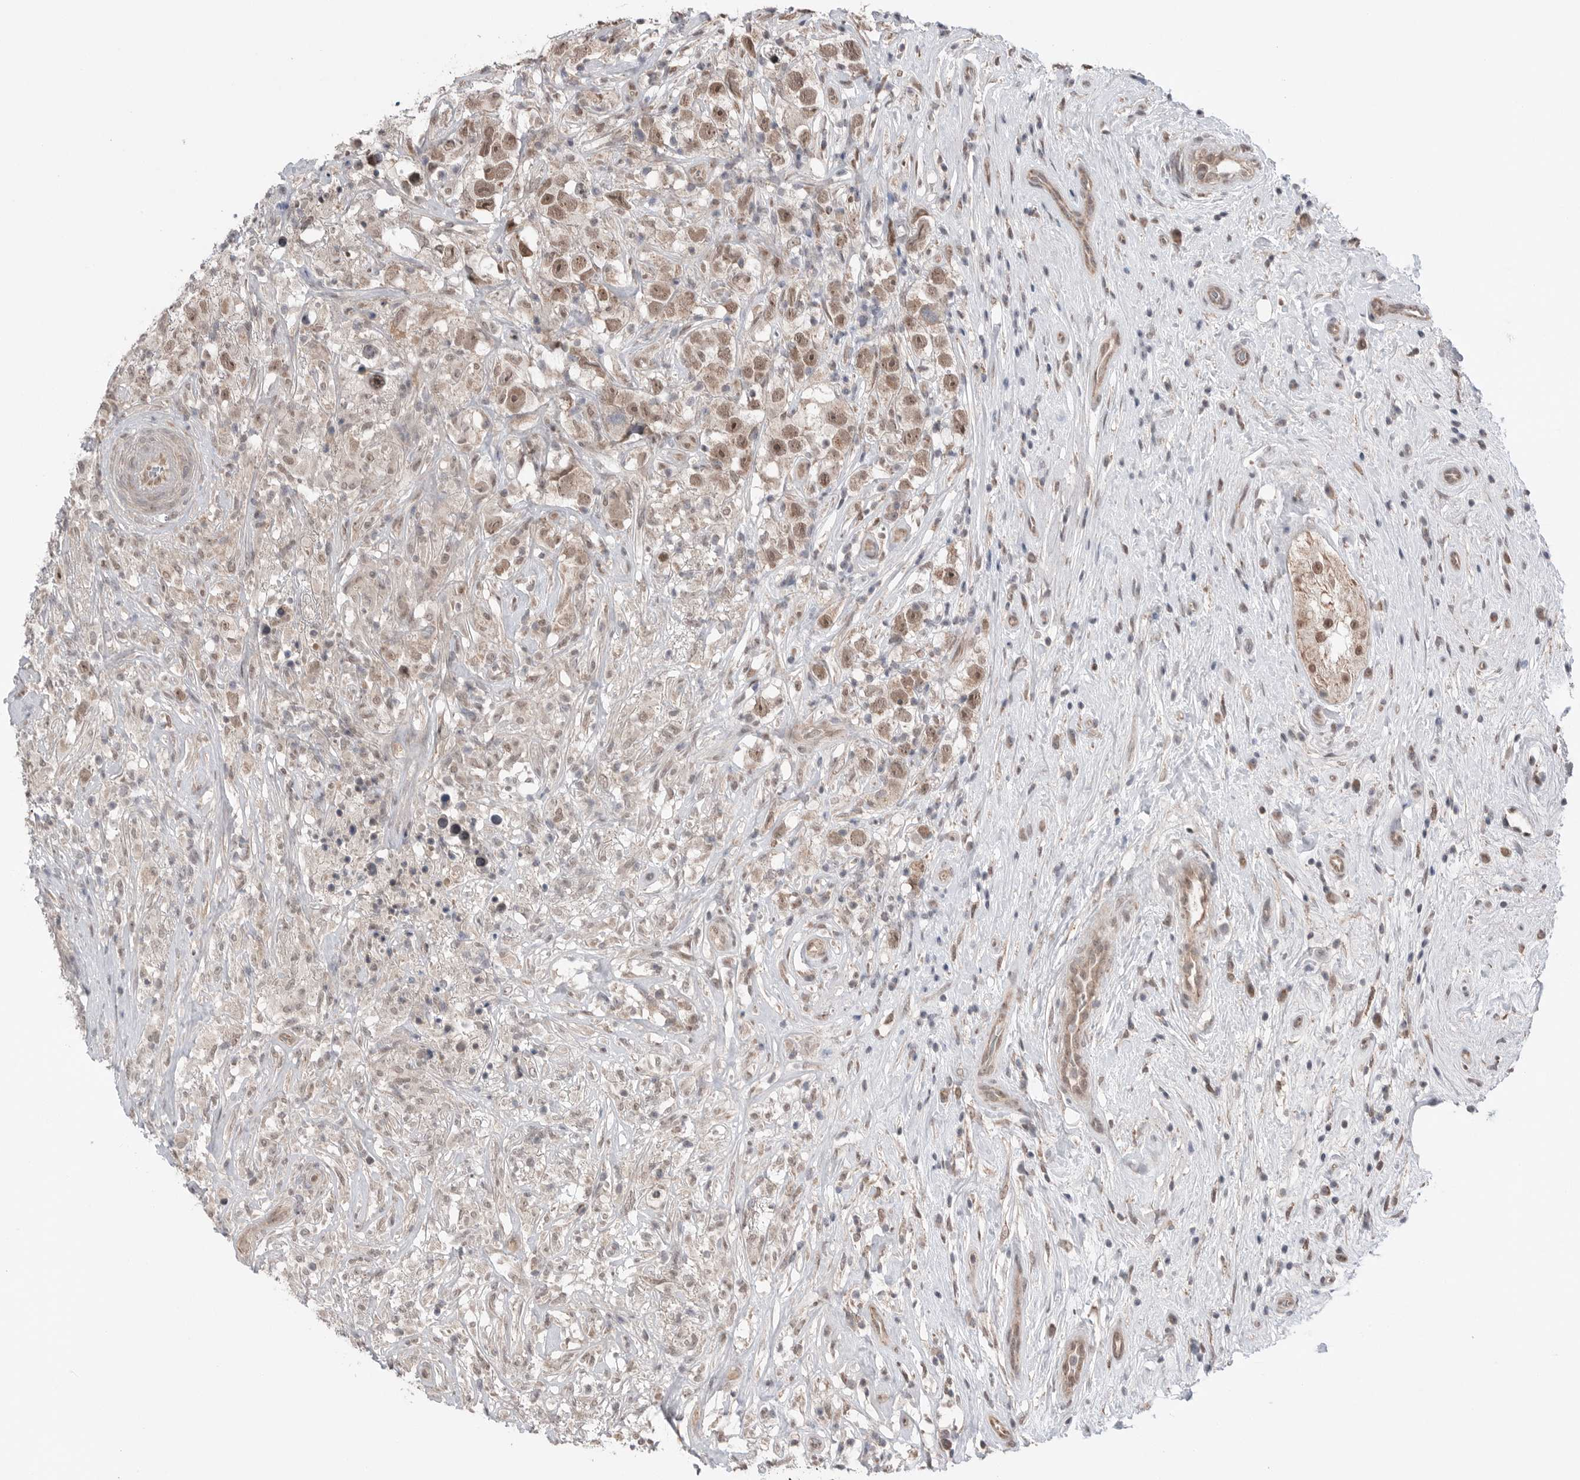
{"staining": {"intensity": "moderate", "quantity": ">75%", "location": "nuclear"}, "tissue": "testis cancer", "cell_type": "Tumor cells", "image_type": "cancer", "snomed": [{"axis": "morphology", "description": "Seminoma, NOS"}, {"axis": "topography", "description": "Testis"}], "caption": "Moderate nuclear protein positivity is present in about >75% of tumor cells in testis seminoma.", "gene": "NTAQ1", "patient": {"sex": "male", "age": 49}}